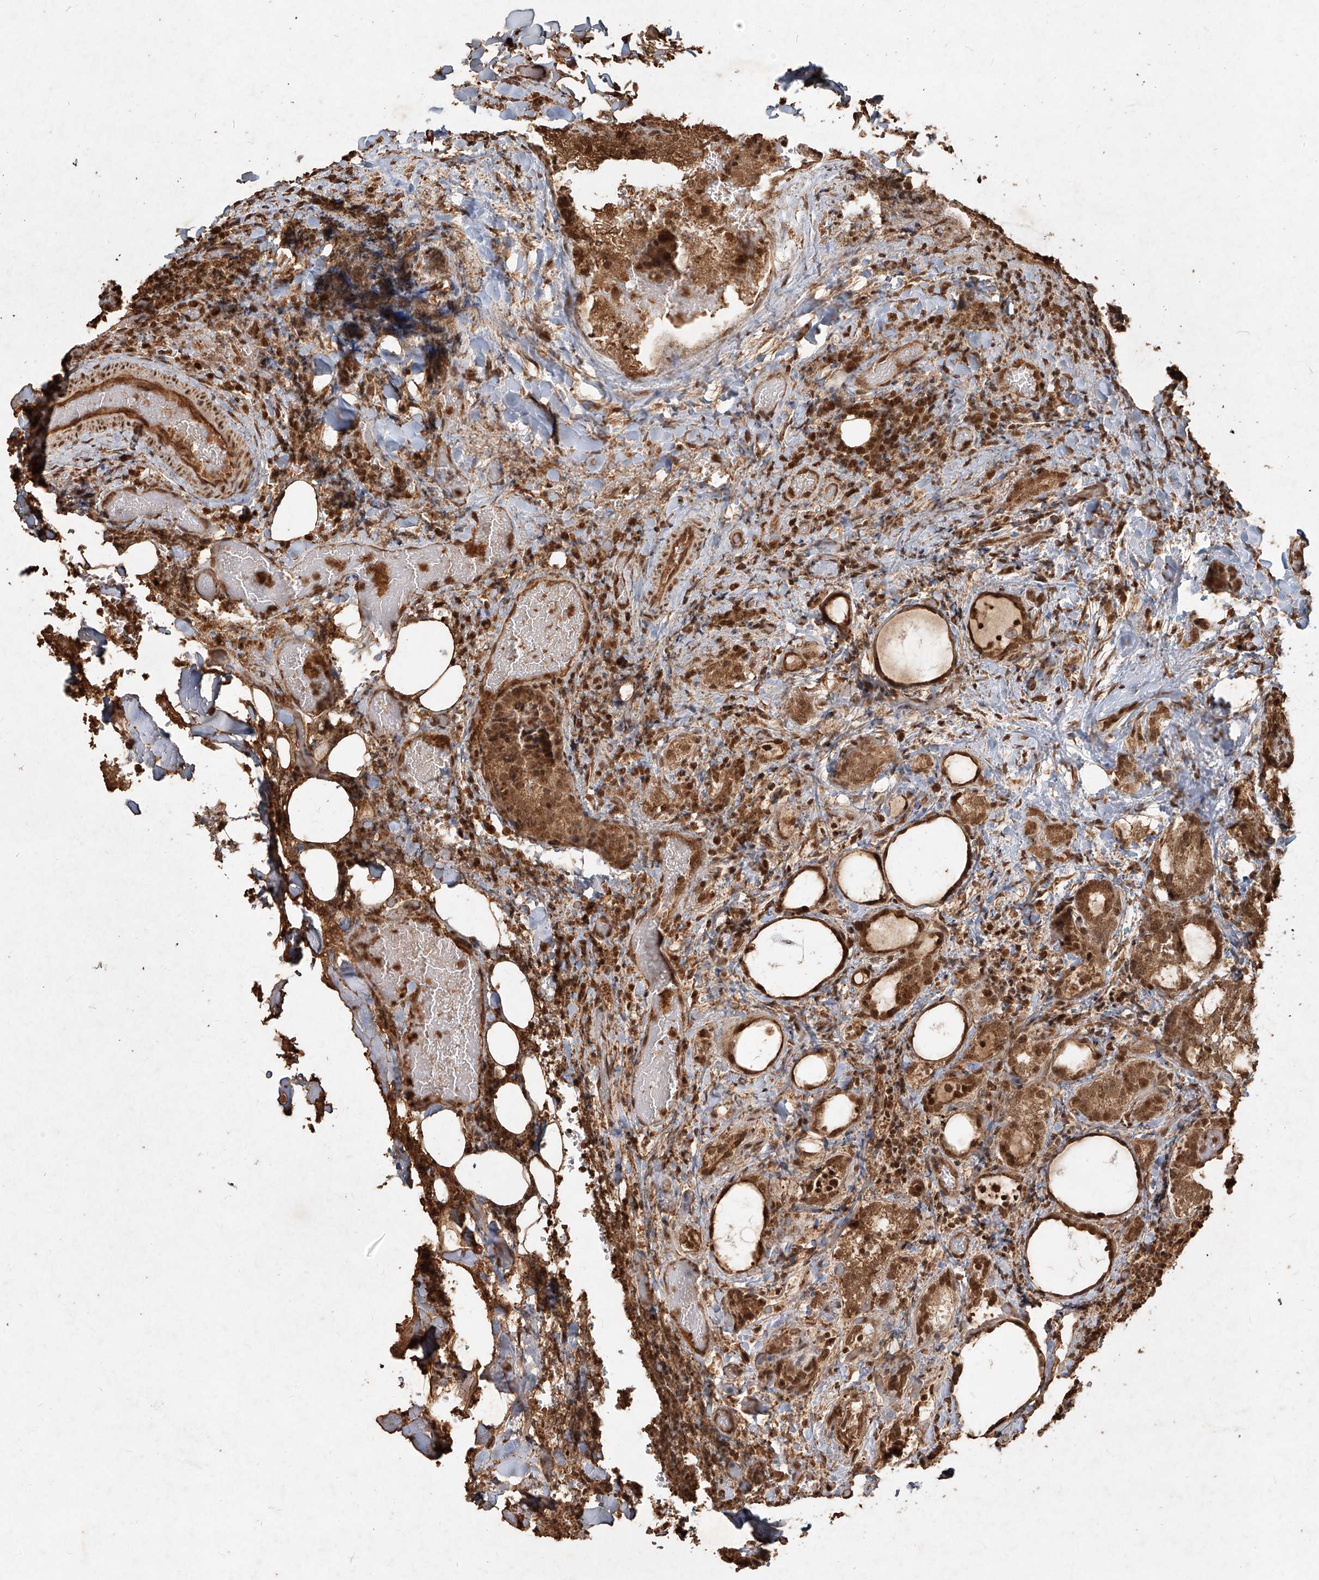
{"staining": {"intensity": "moderate", "quantity": ">75%", "location": "cytoplasmic/membranous,nuclear"}, "tissue": "thyroid cancer", "cell_type": "Tumor cells", "image_type": "cancer", "snomed": [{"axis": "morphology", "description": "Normal tissue, NOS"}, {"axis": "morphology", "description": "Papillary adenocarcinoma, NOS"}, {"axis": "topography", "description": "Thyroid gland"}], "caption": "The image displays staining of papillary adenocarcinoma (thyroid), revealing moderate cytoplasmic/membranous and nuclear protein positivity (brown color) within tumor cells.", "gene": "UBE2K", "patient": {"sex": "female", "age": 30}}